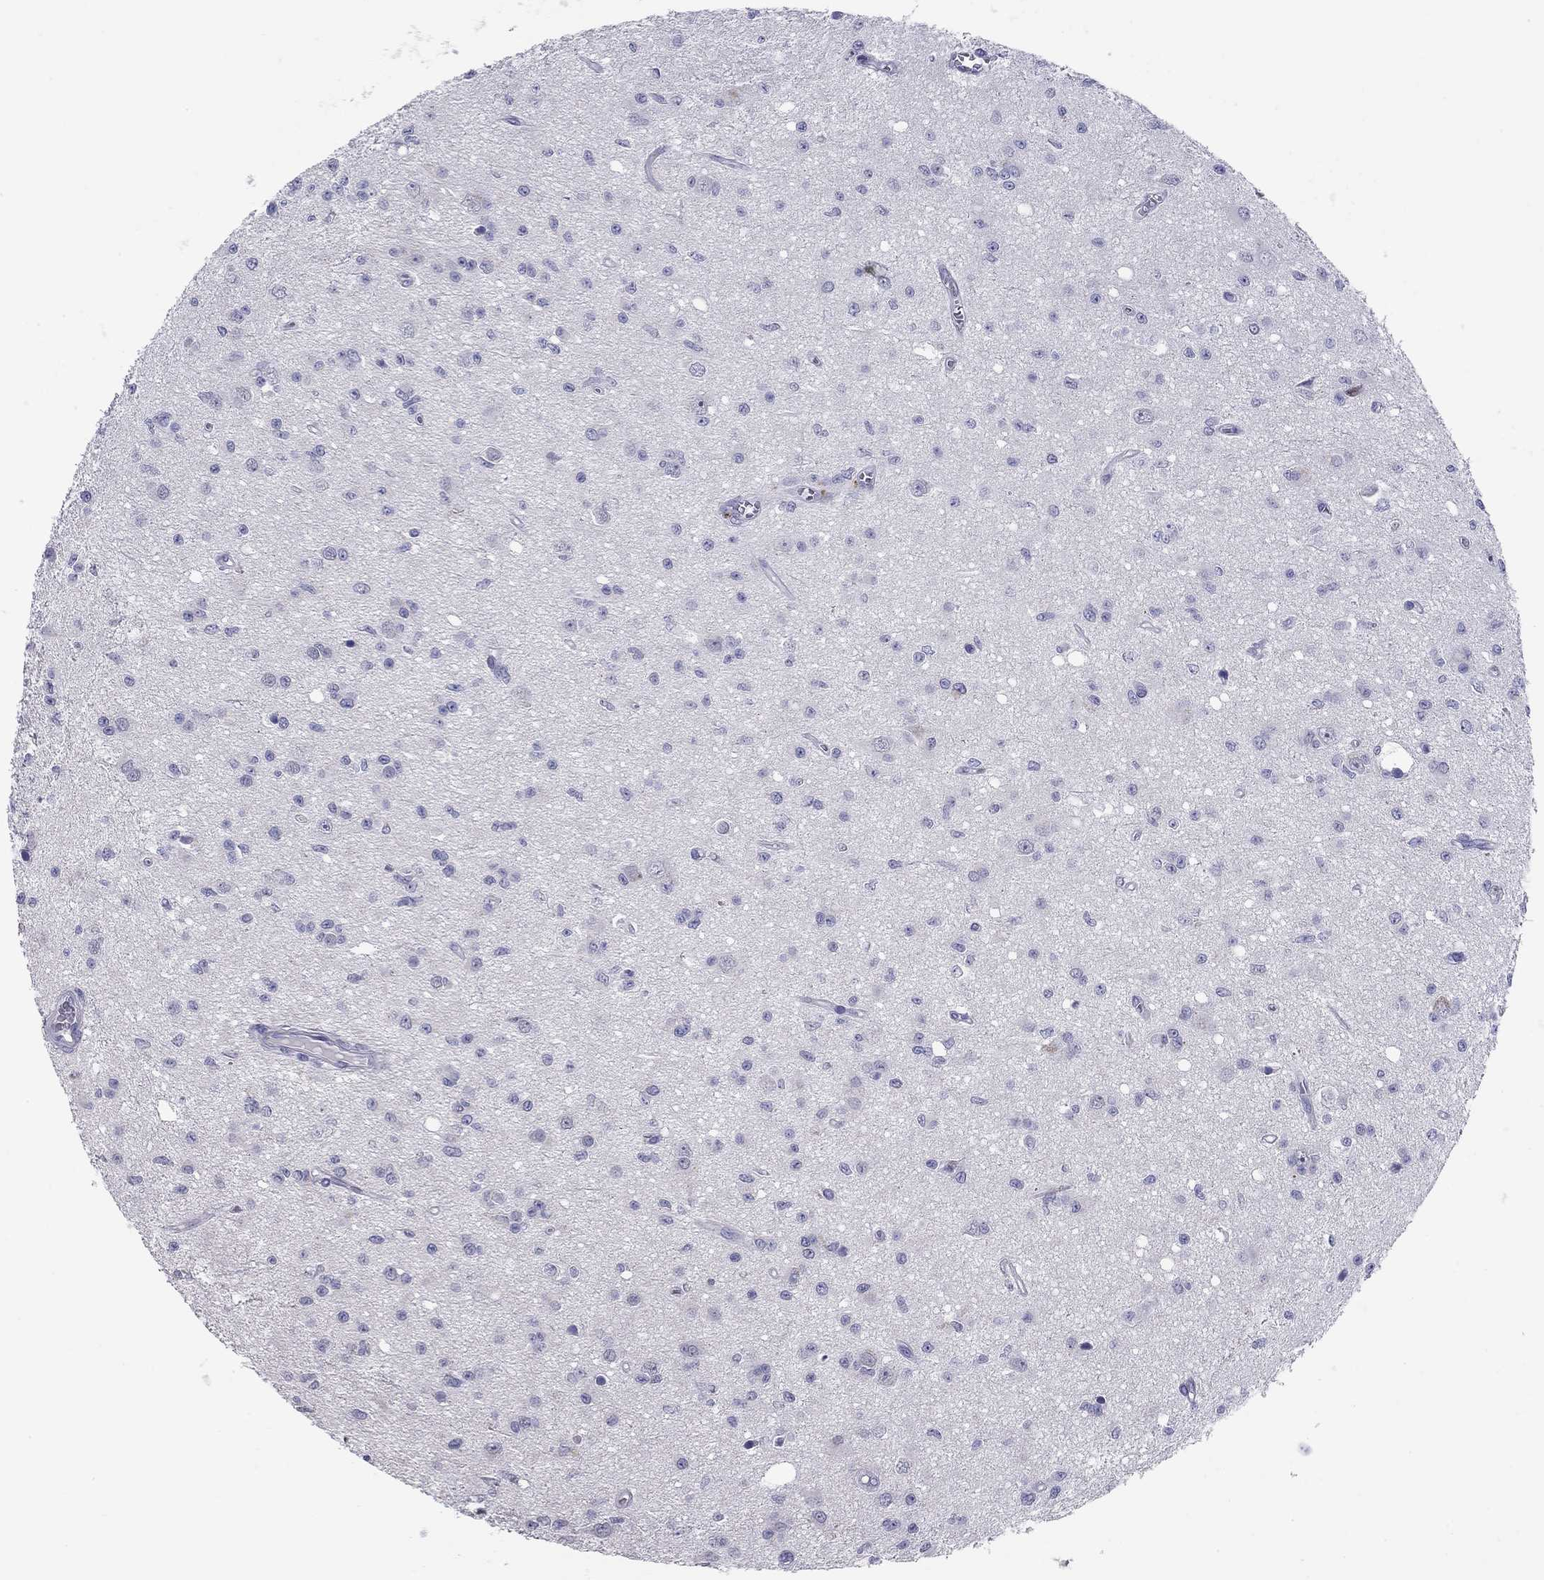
{"staining": {"intensity": "negative", "quantity": "none", "location": "none"}, "tissue": "glioma", "cell_type": "Tumor cells", "image_type": "cancer", "snomed": [{"axis": "morphology", "description": "Glioma, malignant, Low grade"}, {"axis": "topography", "description": "Brain"}], "caption": "This photomicrograph is of malignant low-grade glioma stained with IHC to label a protein in brown with the nuclei are counter-stained blue. There is no expression in tumor cells. (Immunohistochemistry (ihc), brightfield microscopy, high magnification).", "gene": "C8orf88", "patient": {"sex": "female", "age": 45}}